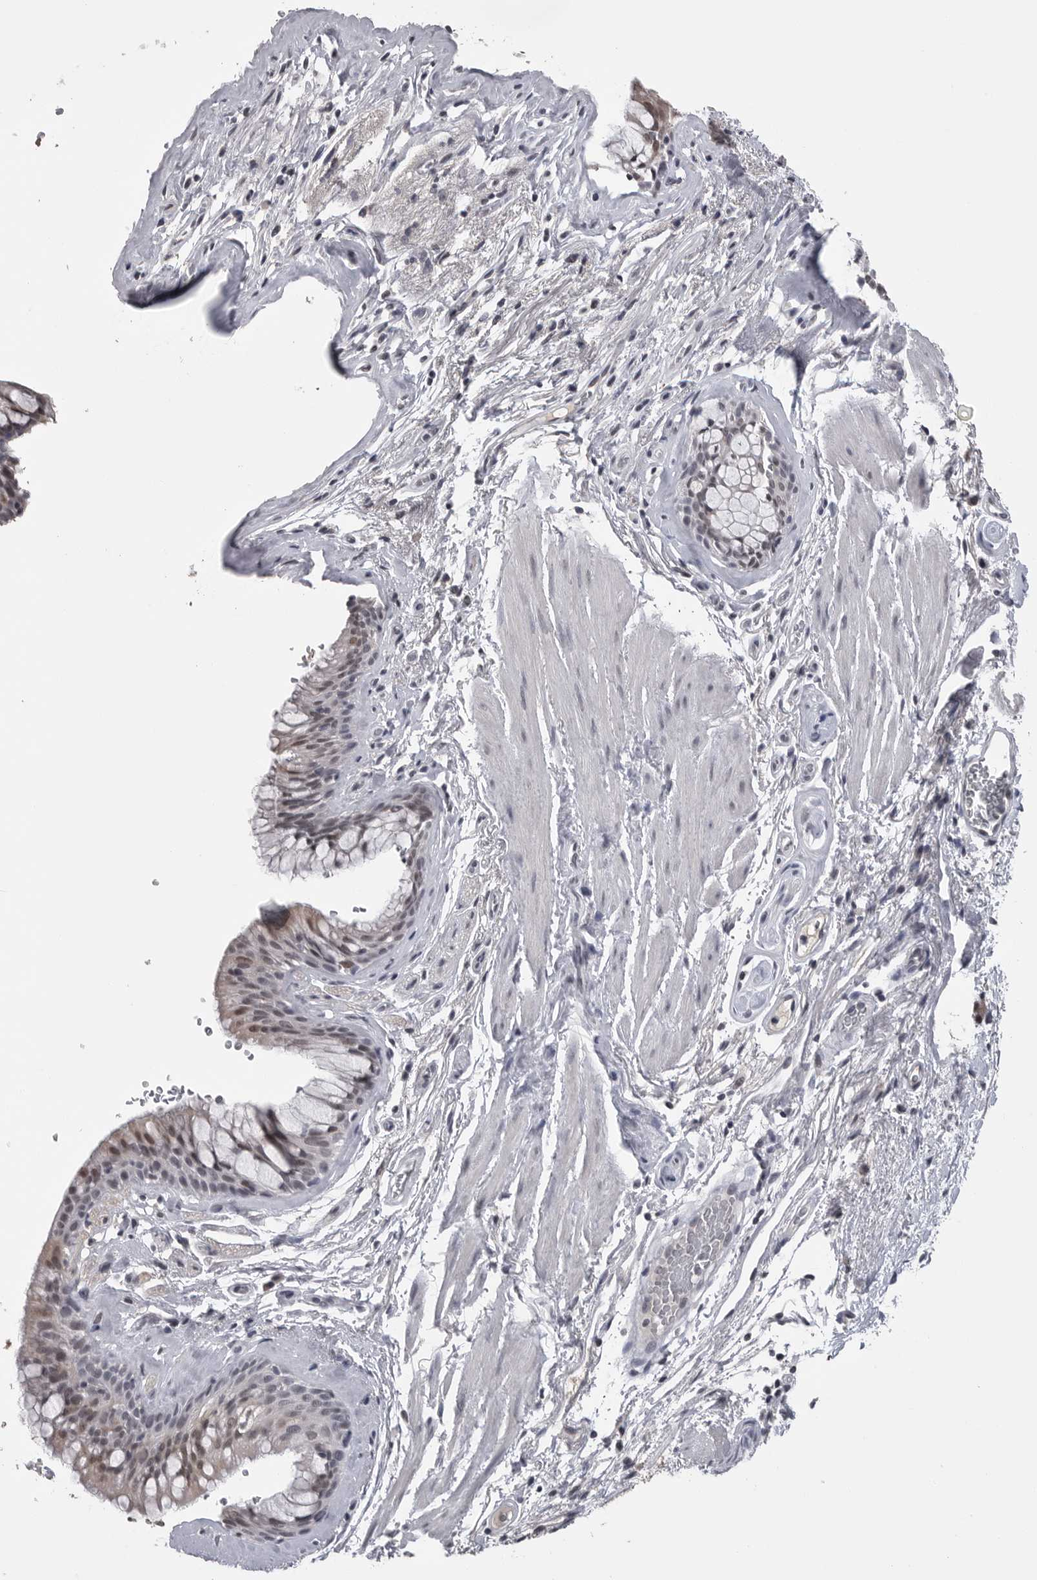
{"staining": {"intensity": "moderate", "quantity": ">75%", "location": "nuclear"}, "tissue": "bronchus", "cell_type": "Respiratory epithelial cells", "image_type": "normal", "snomed": [{"axis": "morphology", "description": "Normal tissue, NOS"}, {"axis": "topography", "description": "Cartilage tissue"}, {"axis": "topography", "description": "Bronchus"}], "caption": "Benign bronchus was stained to show a protein in brown. There is medium levels of moderate nuclear staining in about >75% of respiratory epithelial cells. (IHC, brightfield microscopy, high magnification).", "gene": "DLG2", "patient": {"sex": "female", "age": 53}}